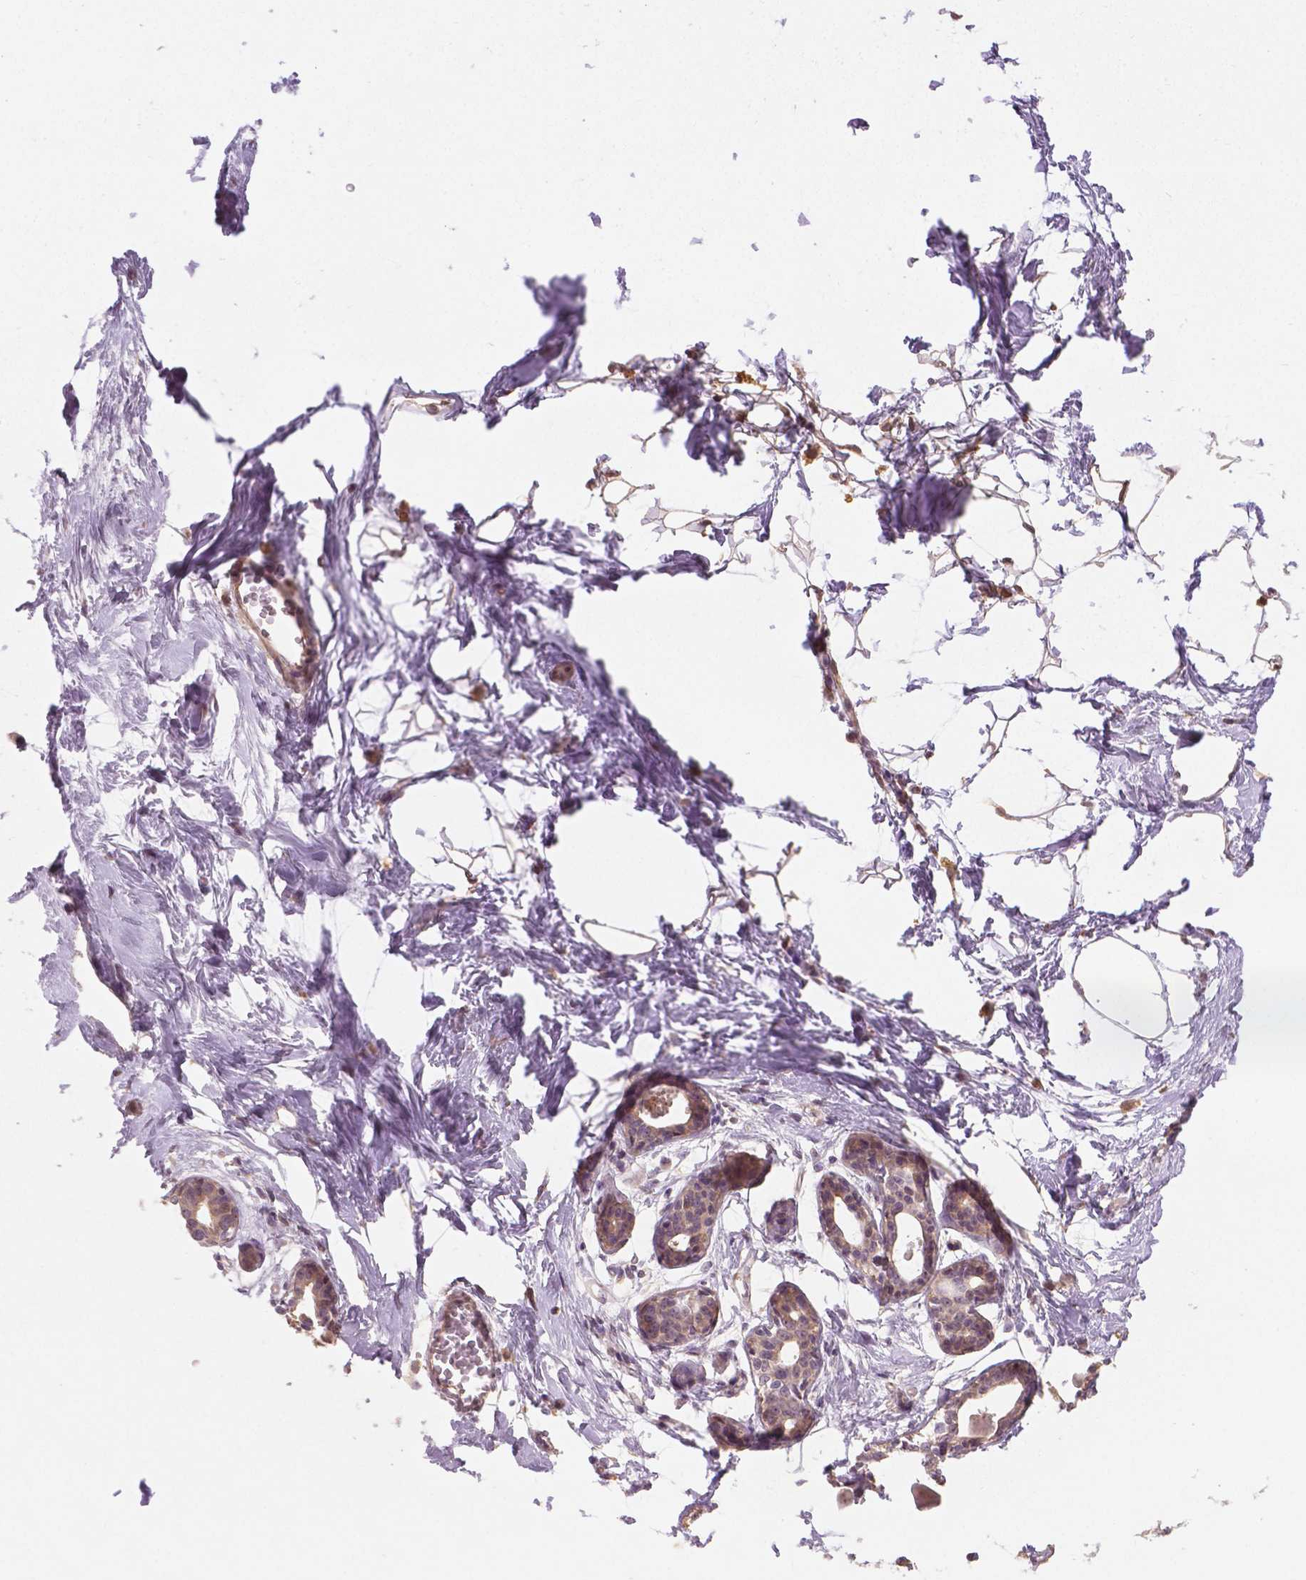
{"staining": {"intensity": "moderate", "quantity": "<25%", "location": "cytoplasmic/membranous"}, "tissue": "breast", "cell_type": "Adipocytes", "image_type": "normal", "snomed": [{"axis": "morphology", "description": "Normal tissue, NOS"}, {"axis": "topography", "description": "Breast"}], "caption": "Immunohistochemistry (DAB (3,3'-diaminobenzidine)) staining of normal human breast reveals moderate cytoplasmic/membranous protein positivity in about <25% of adipocytes.", "gene": "CLBA1", "patient": {"sex": "female", "age": 45}}